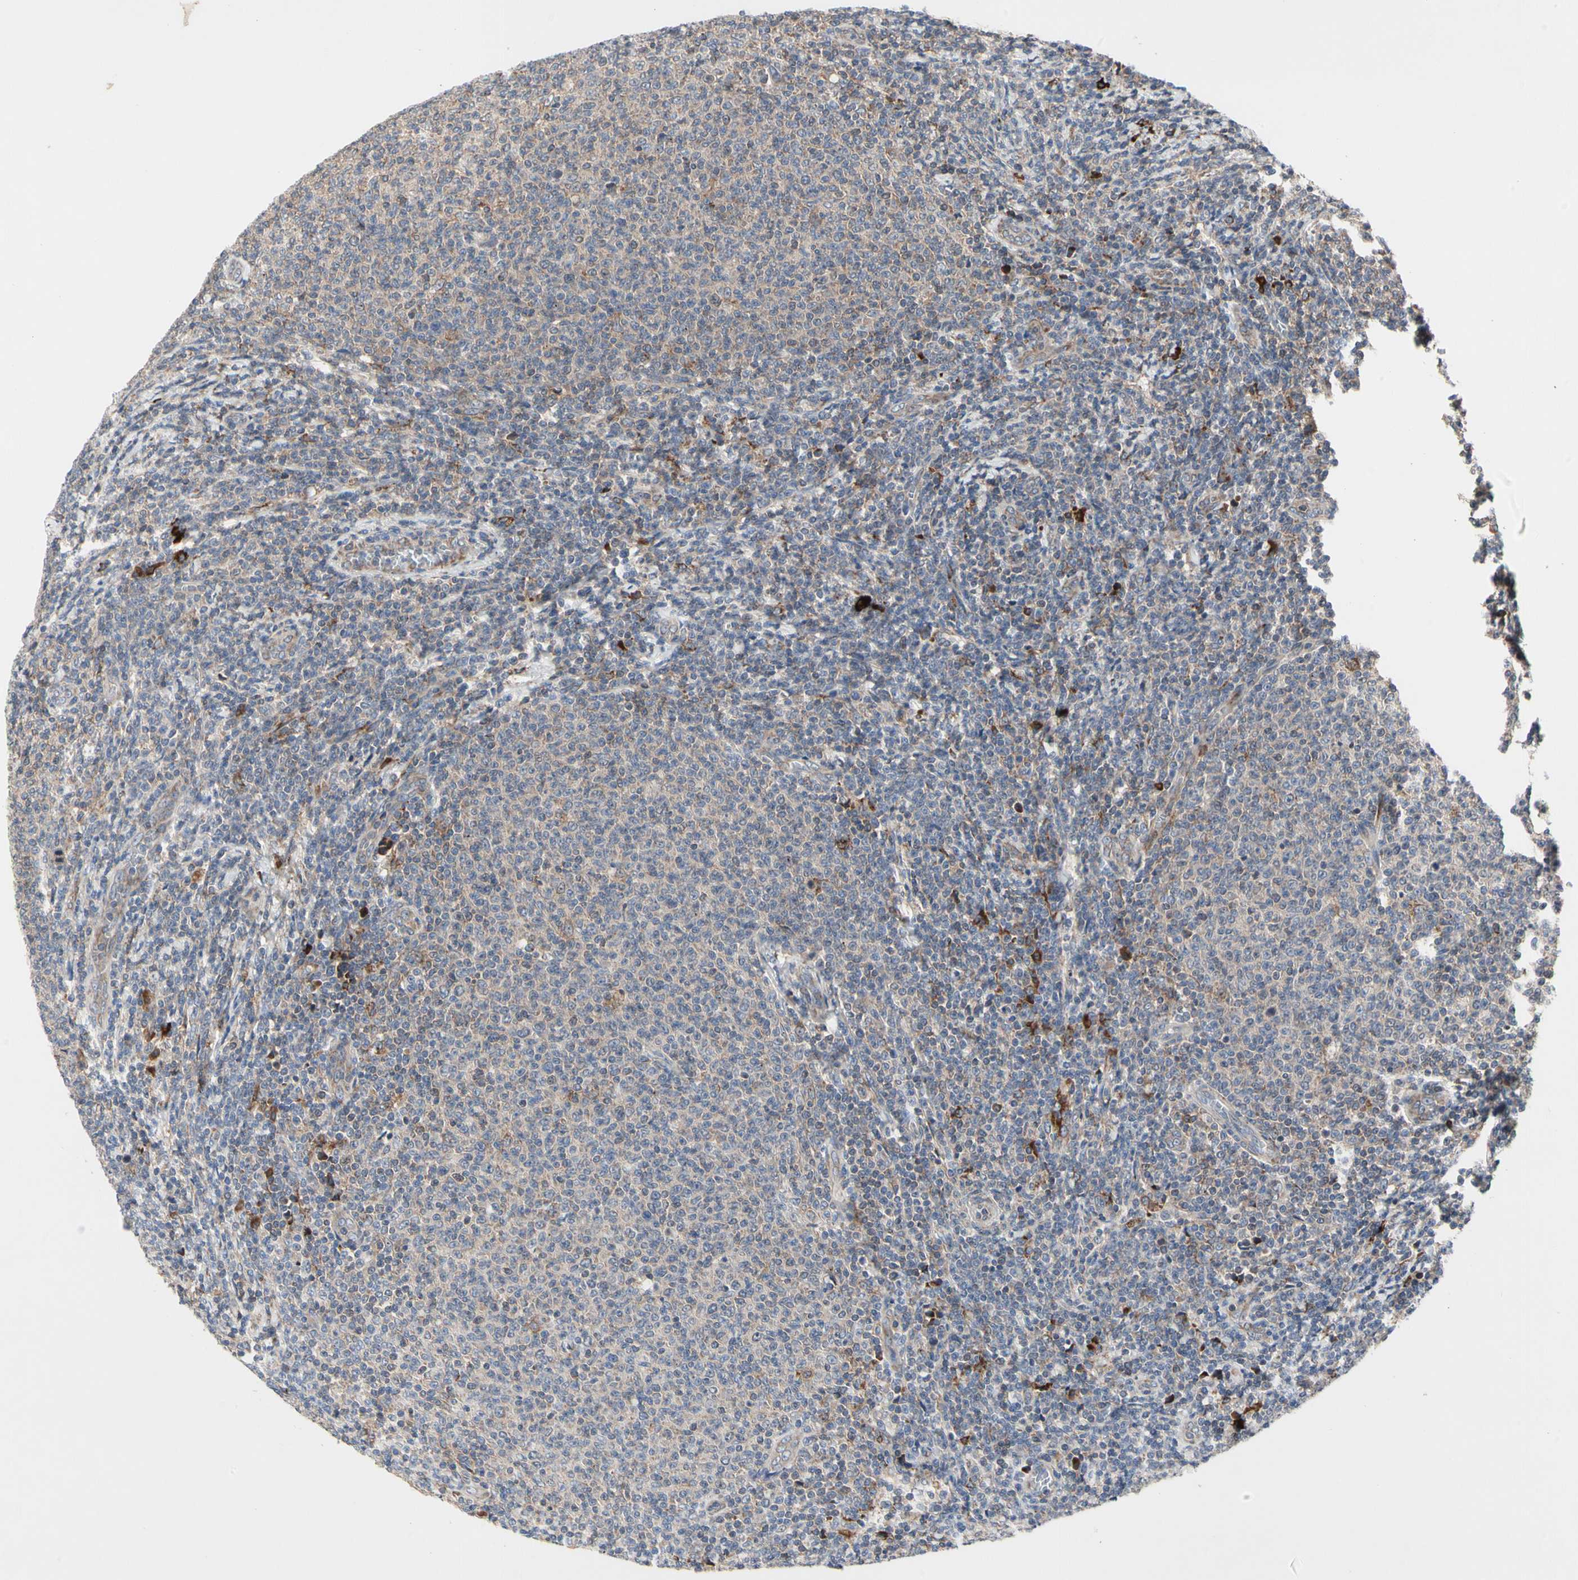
{"staining": {"intensity": "weak", "quantity": ">75%", "location": "cytoplasmic/membranous"}, "tissue": "lymphoma", "cell_type": "Tumor cells", "image_type": "cancer", "snomed": [{"axis": "morphology", "description": "Malignant lymphoma, non-Hodgkin's type, Low grade"}, {"axis": "topography", "description": "Lymph node"}], "caption": "IHC micrograph of human low-grade malignant lymphoma, non-Hodgkin's type stained for a protein (brown), which displays low levels of weak cytoplasmic/membranous expression in approximately >75% of tumor cells.", "gene": "MMEL1", "patient": {"sex": "male", "age": 66}}